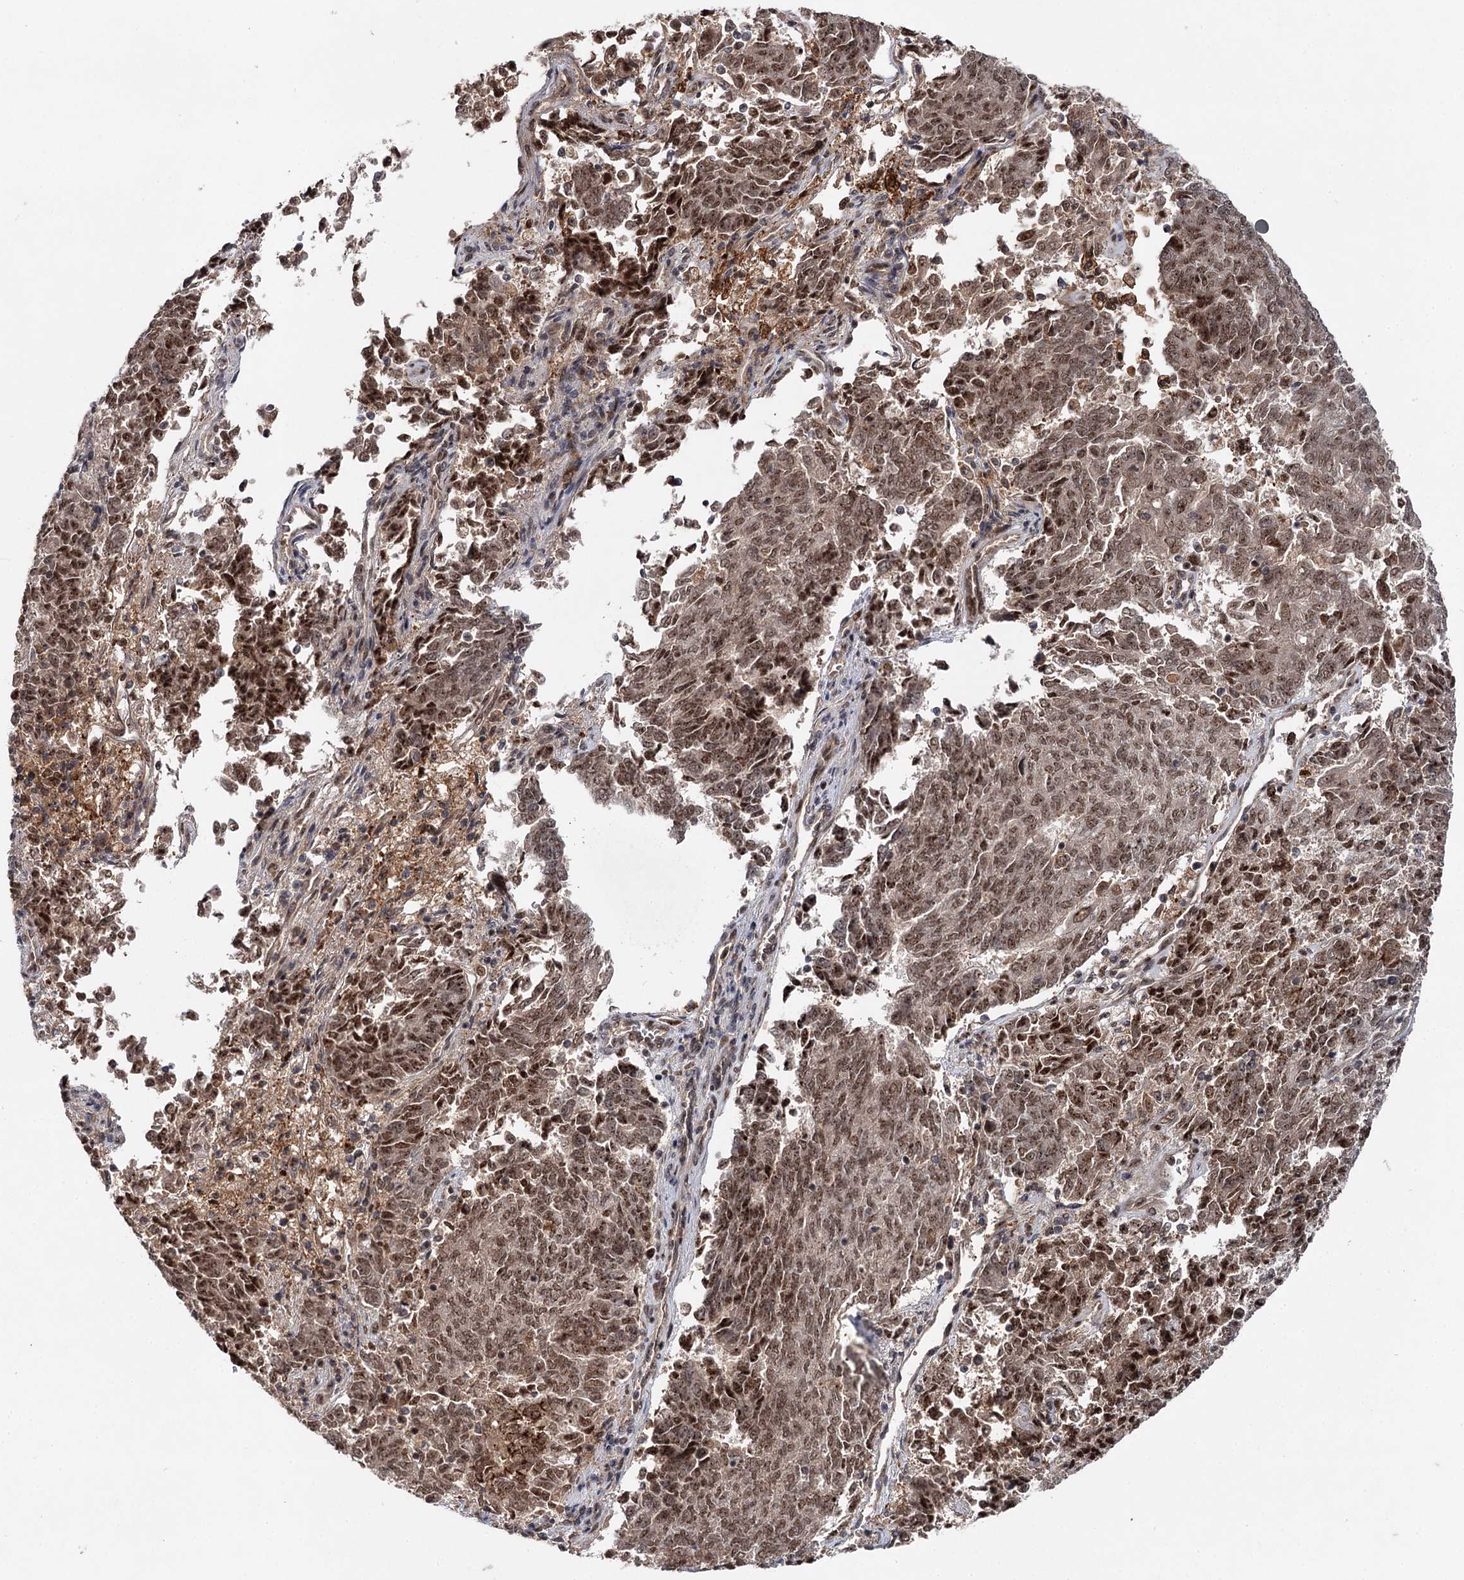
{"staining": {"intensity": "moderate", "quantity": ">75%", "location": "nuclear"}, "tissue": "endometrial cancer", "cell_type": "Tumor cells", "image_type": "cancer", "snomed": [{"axis": "morphology", "description": "Adenocarcinoma, NOS"}, {"axis": "topography", "description": "Endometrium"}], "caption": "Tumor cells reveal medium levels of moderate nuclear staining in about >75% of cells in human endometrial cancer (adenocarcinoma).", "gene": "BUD13", "patient": {"sex": "female", "age": 80}}